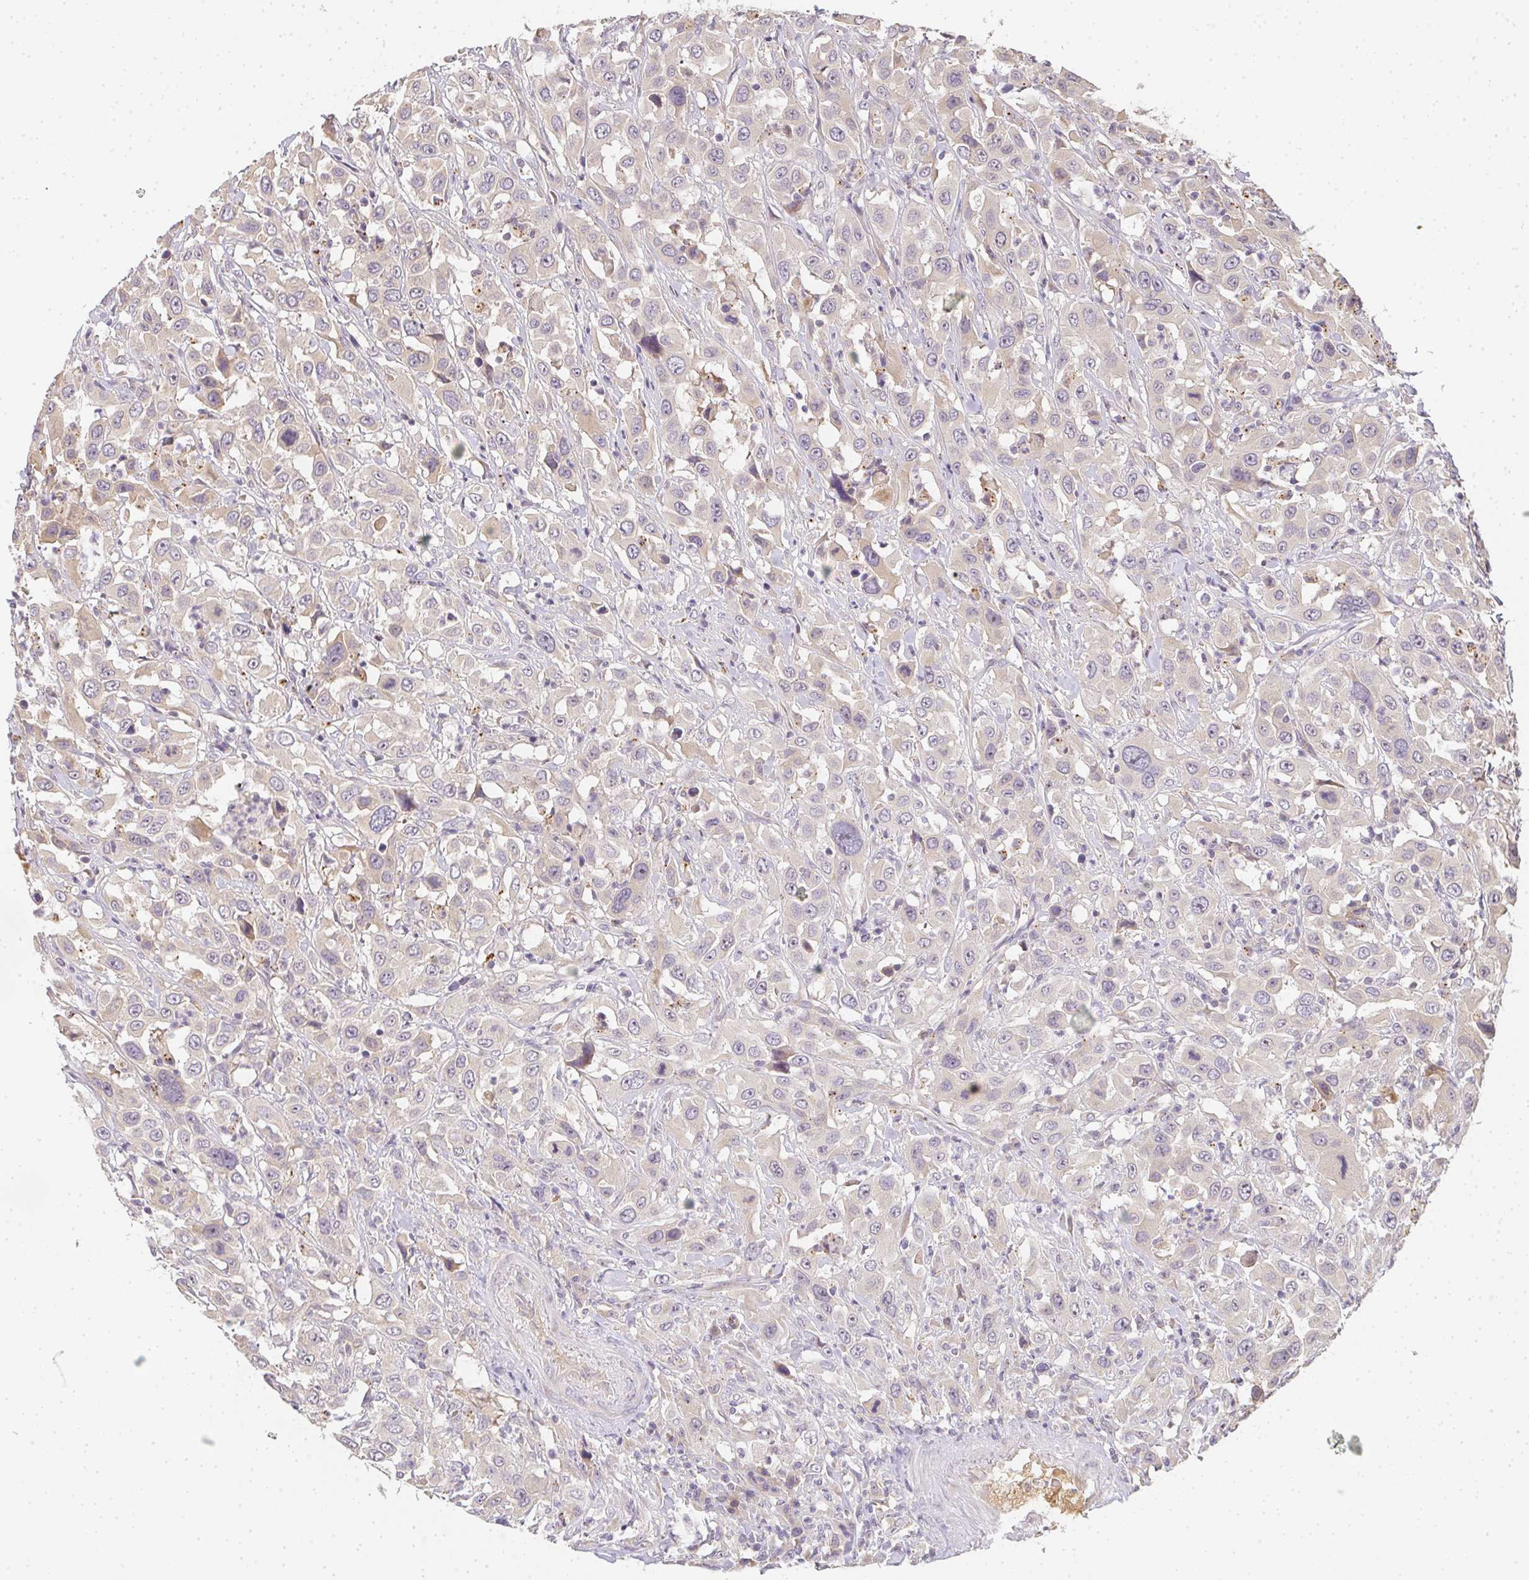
{"staining": {"intensity": "weak", "quantity": "<25%", "location": "cytoplasmic/membranous"}, "tissue": "urothelial cancer", "cell_type": "Tumor cells", "image_type": "cancer", "snomed": [{"axis": "morphology", "description": "Urothelial carcinoma, High grade"}, {"axis": "topography", "description": "Urinary bladder"}], "caption": "This is a histopathology image of immunohistochemistry (IHC) staining of urothelial cancer, which shows no positivity in tumor cells.", "gene": "SLC35B3", "patient": {"sex": "male", "age": 61}}